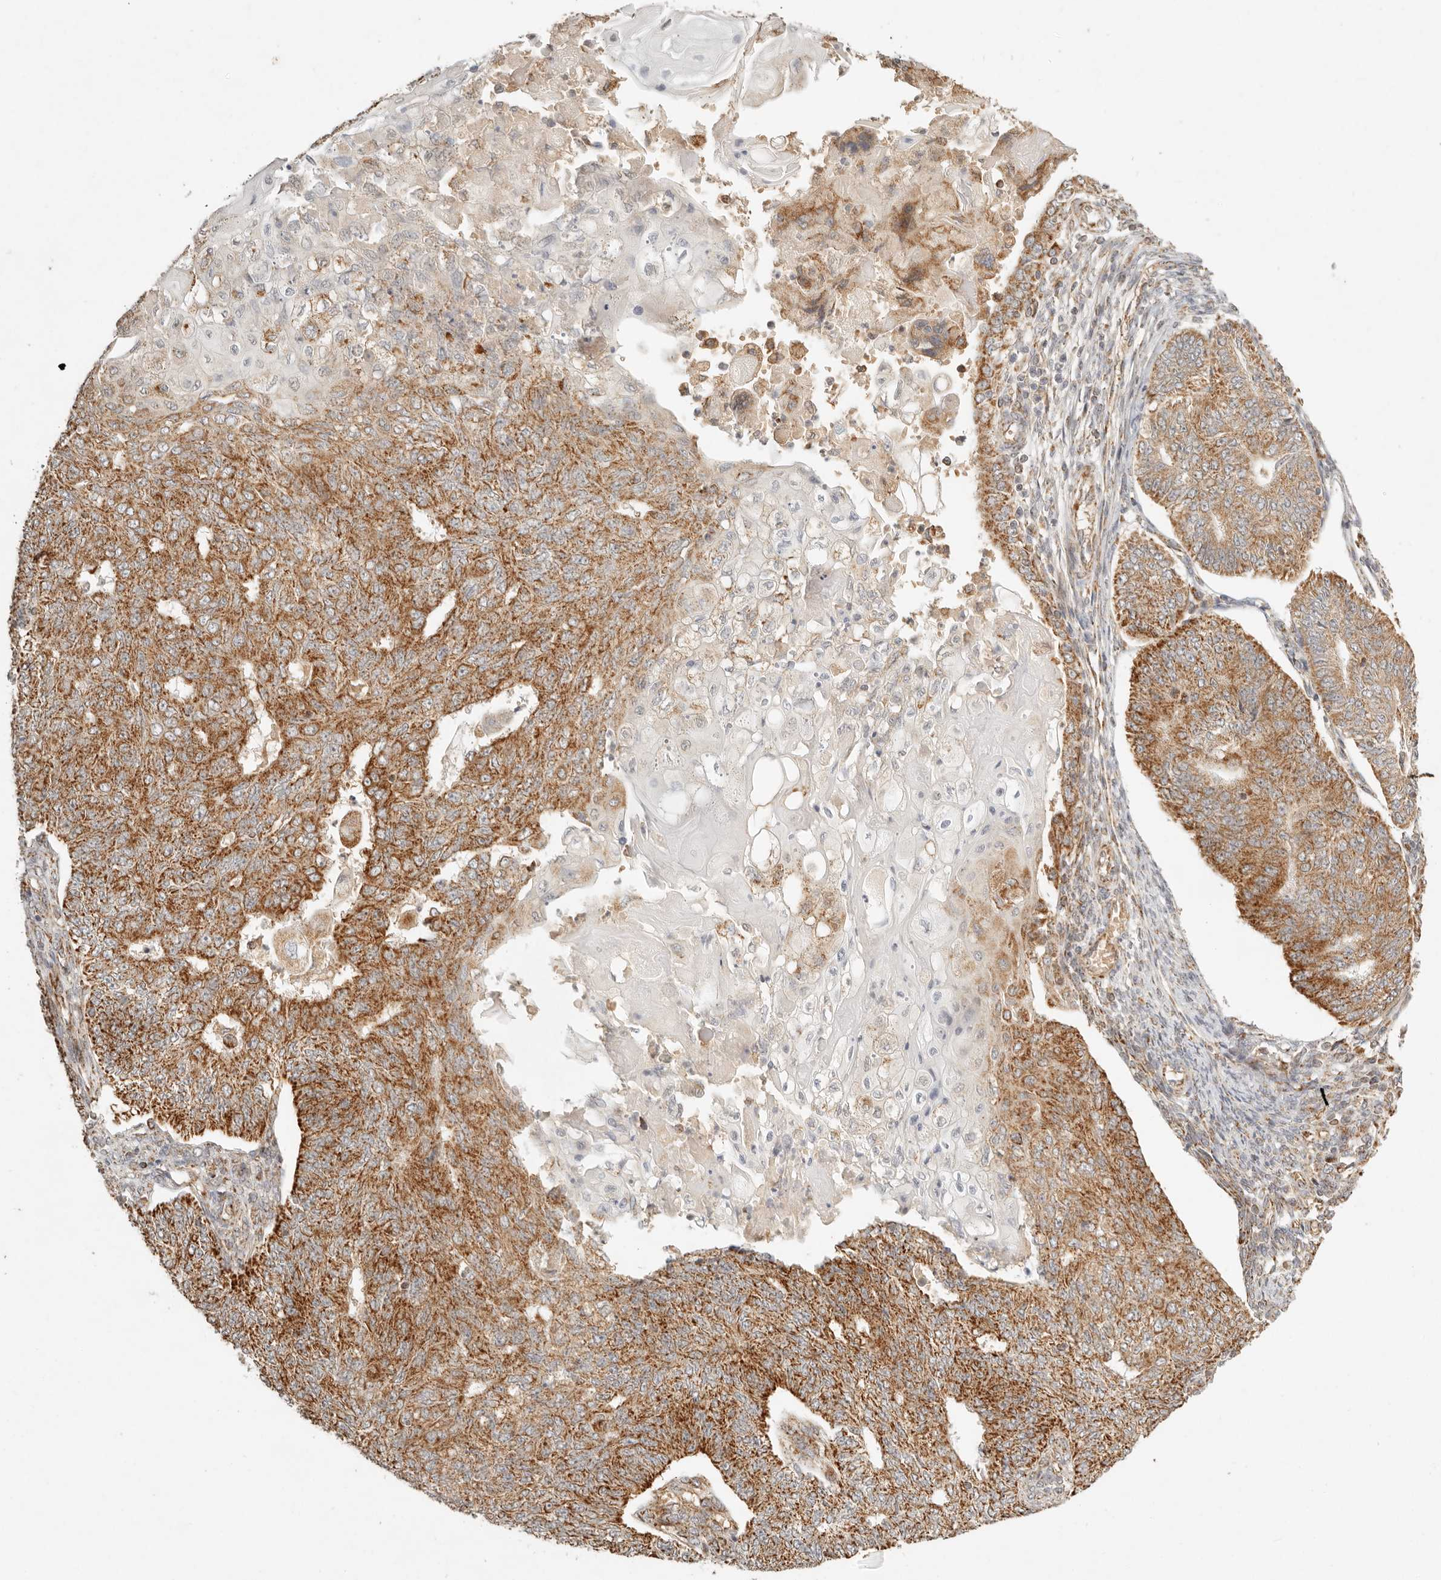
{"staining": {"intensity": "moderate", "quantity": ">75%", "location": "cytoplasmic/membranous"}, "tissue": "endometrial cancer", "cell_type": "Tumor cells", "image_type": "cancer", "snomed": [{"axis": "morphology", "description": "Adenocarcinoma, NOS"}, {"axis": "topography", "description": "Endometrium"}], "caption": "The histopathology image exhibits staining of endometrial cancer, revealing moderate cytoplasmic/membranous protein positivity (brown color) within tumor cells.", "gene": "MRPL55", "patient": {"sex": "female", "age": 32}}